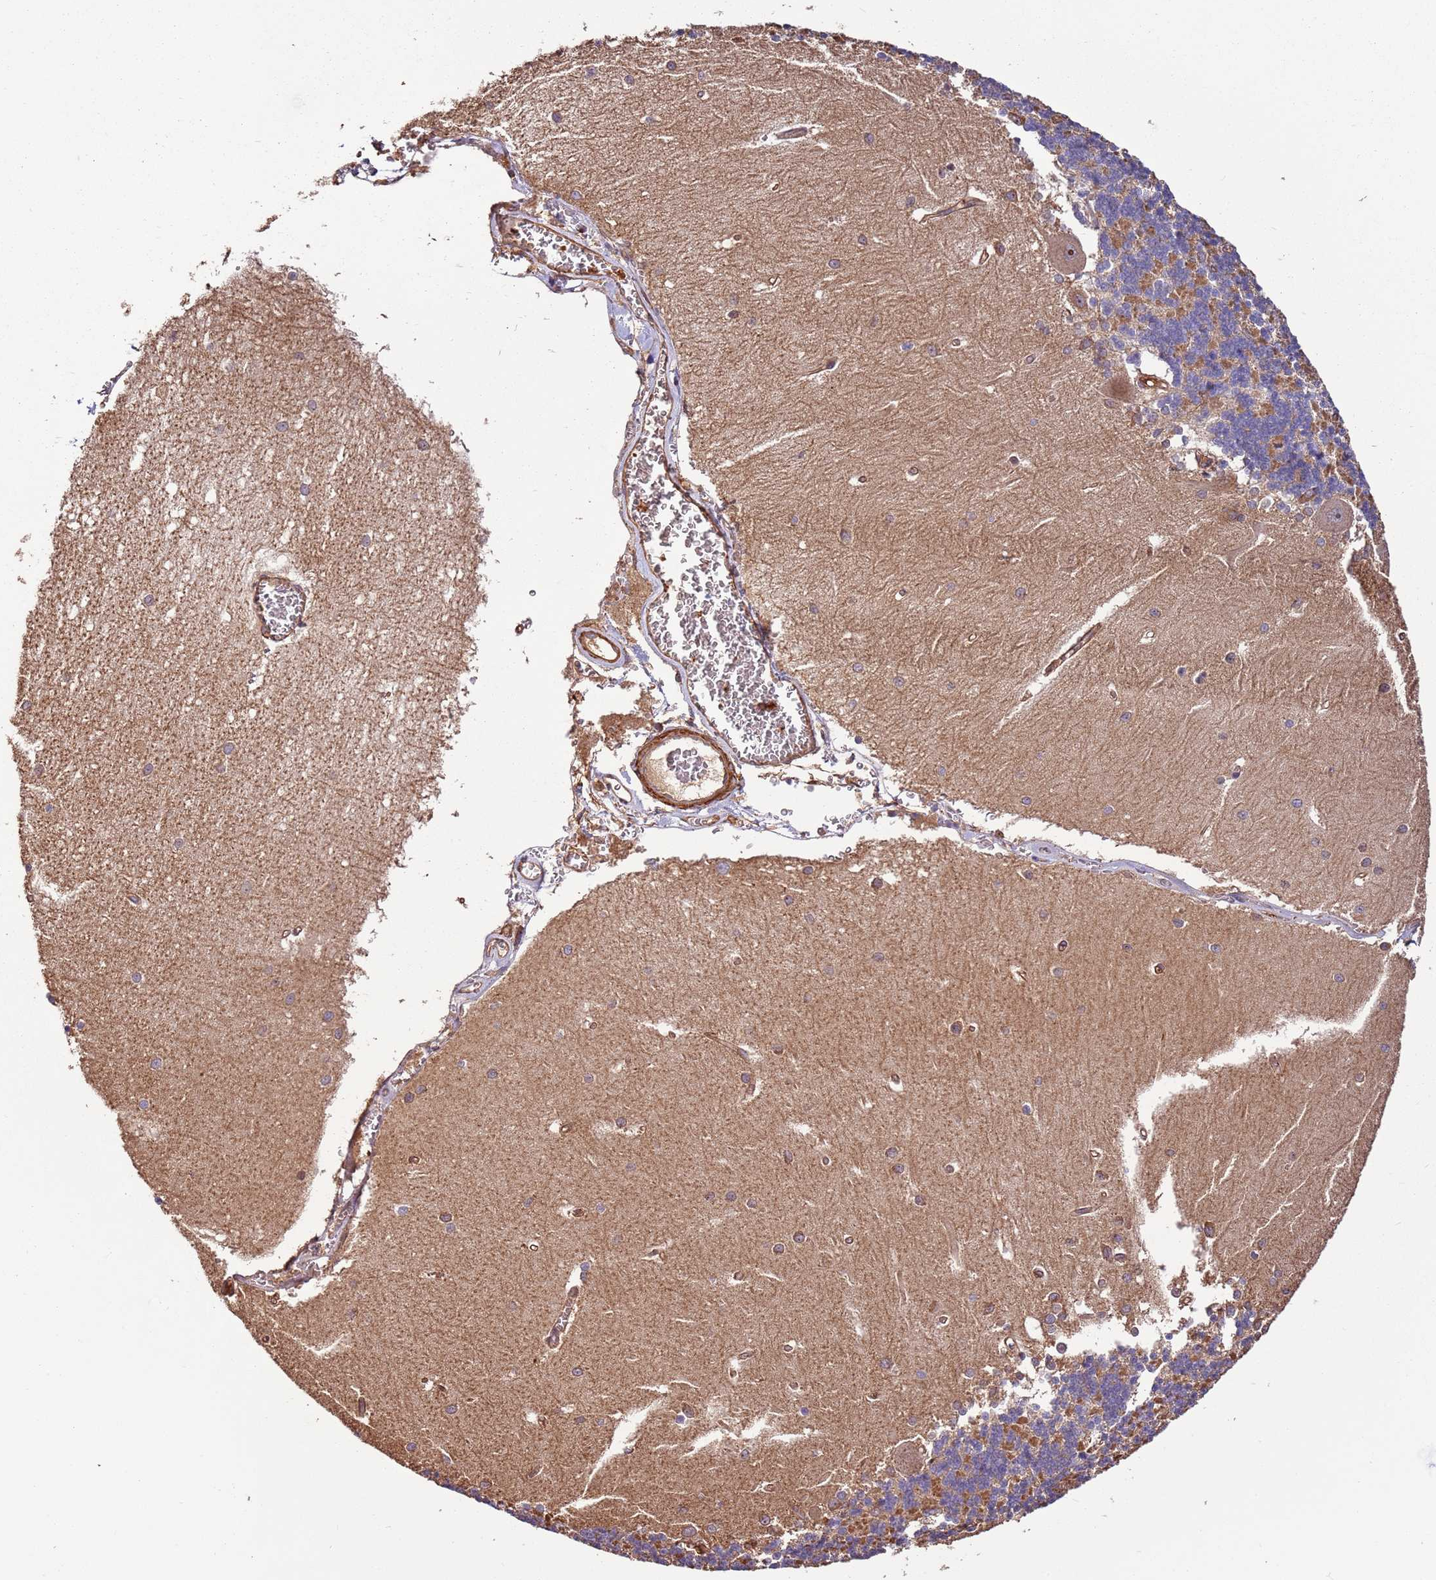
{"staining": {"intensity": "moderate", "quantity": "<25%", "location": "cytoplasmic/membranous"}, "tissue": "cerebellum", "cell_type": "Cells in granular layer", "image_type": "normal", "snomed": [{"axis": "morphology", "description": "Normal tissue, NOS"}, {"axis": "topography", "description": "Cerebellum"}], "caption": "Immunohistochemistry (IHC) image of benign human cerebellum stained for a protein (brown), which displays low levels of moderate cytoplasmic/membranous positivity in about <25% of cells in granular layer.", "gene": "ACVR2A", "patient": {"sex": "male", "age": 37}}